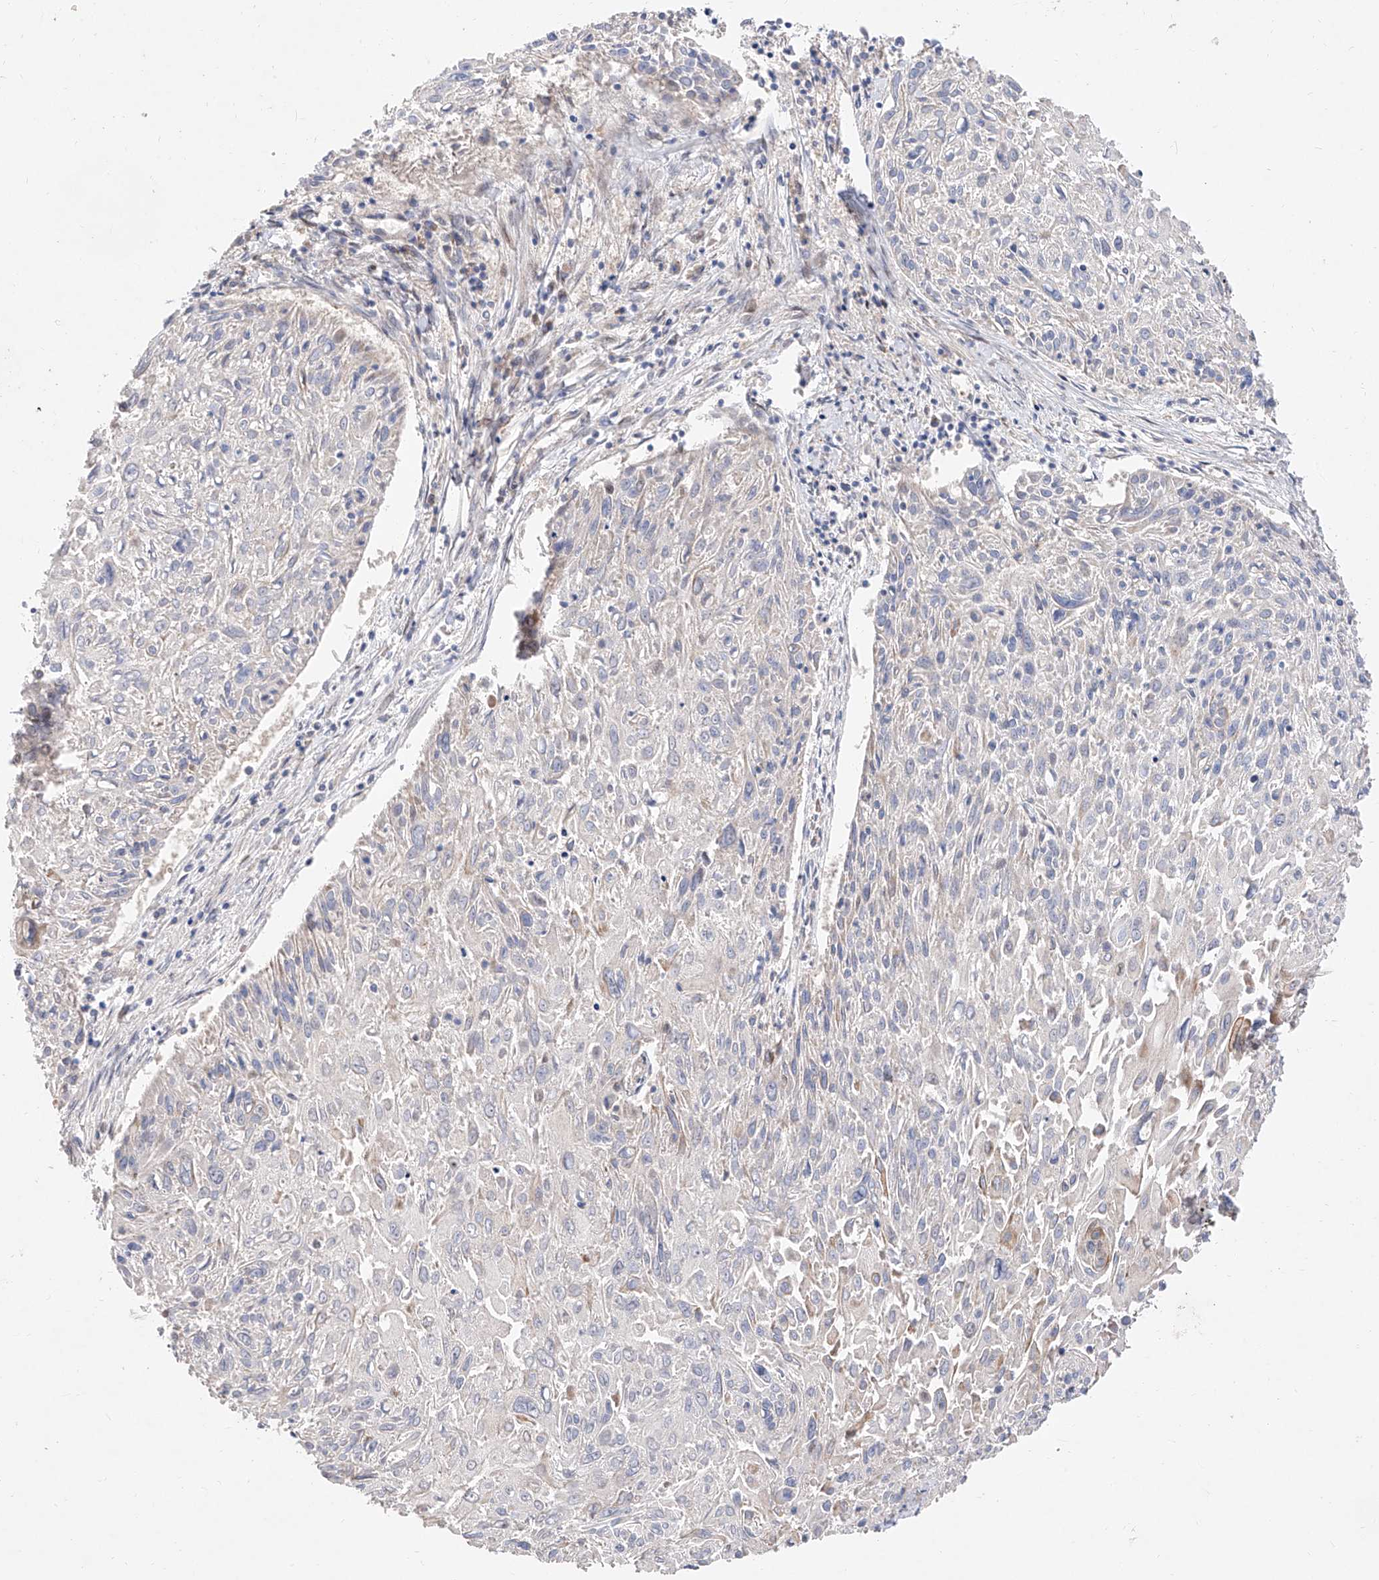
{"staining": {"intensity": "negative", "quantity": "none", "location": "none"}, "tissue": "cervical cancer", "cell_type": "Tumor cells", "image_type": "cancer", "snomed": [{"axis": "morphology", "description": "Squamous cell carcinoma, NOS"}, {"axis": "topography", "description": "Cervix"}], "caption": "Immunohistochemistry micrograph of neoplastic tissue: human cervical cancer stained with DAB (3,3'-diaminobenzidine) demonstrates no significant protein expression in tumor cells.", "gene": "FUCA2", "patient": {"sex": "female", "age": 51}}